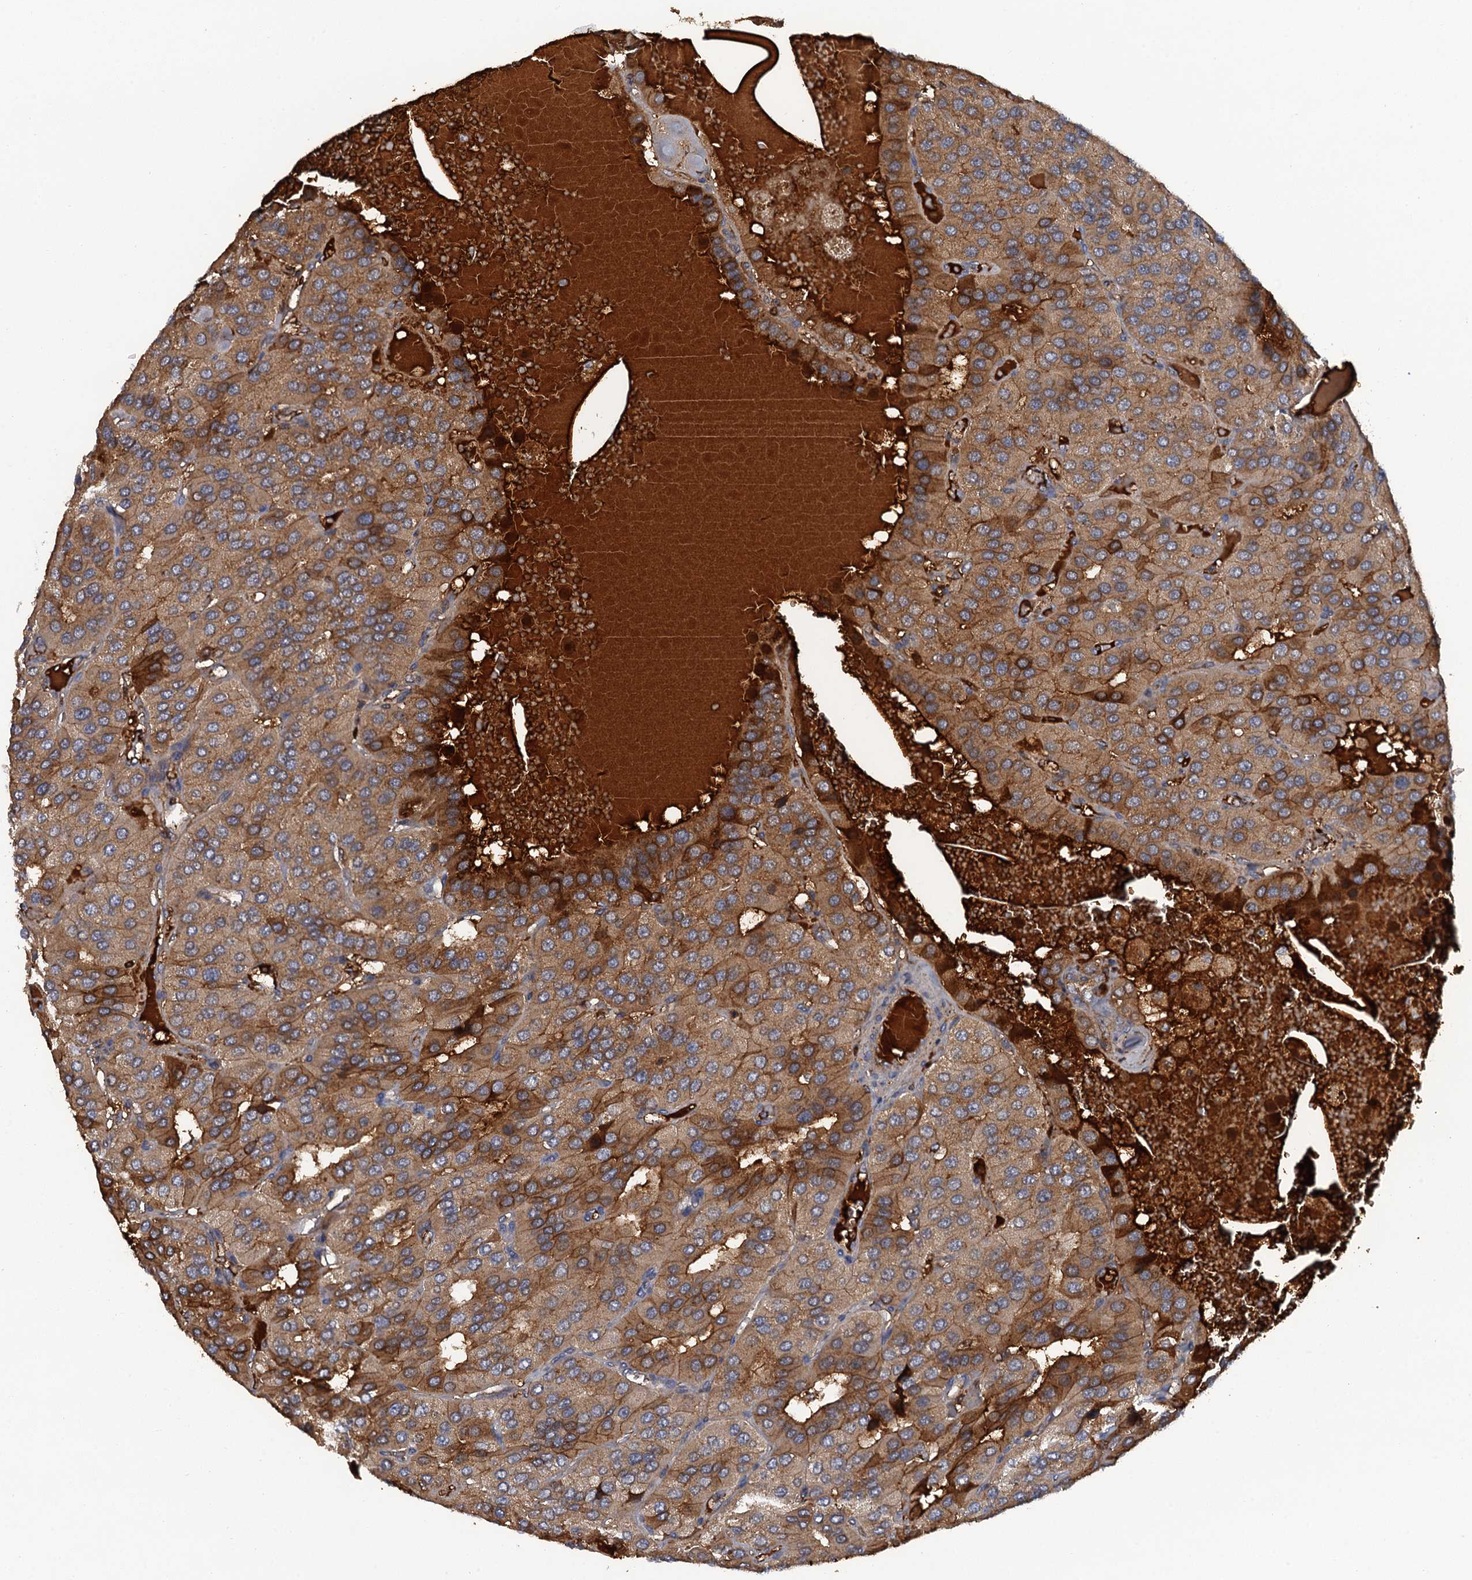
{"staining": {"intensity": "moderate", "quantity": ">75%", "location": "cytoplasmic/membranous"}, "tissue": "parathyroid gland", "cell_type": "Glandular cells", "image_type": "normal", "snomed": [{"axis": "morphology", "description": "Normal tissue, NOS"}, {"axis": "morphology", "description": "Adenoma, NOS"}, {"axis": "topography", "description": "Parathyroid gland"}], "caption": "Unremarkable parathyroid gland displays moderate cytoplasmic/membranous expression in approximately >75% of glandular cells, visualized by immunohistochemistry.", "gene": "HAPLN3", "patient": {"sex": "female", "age": 86}}